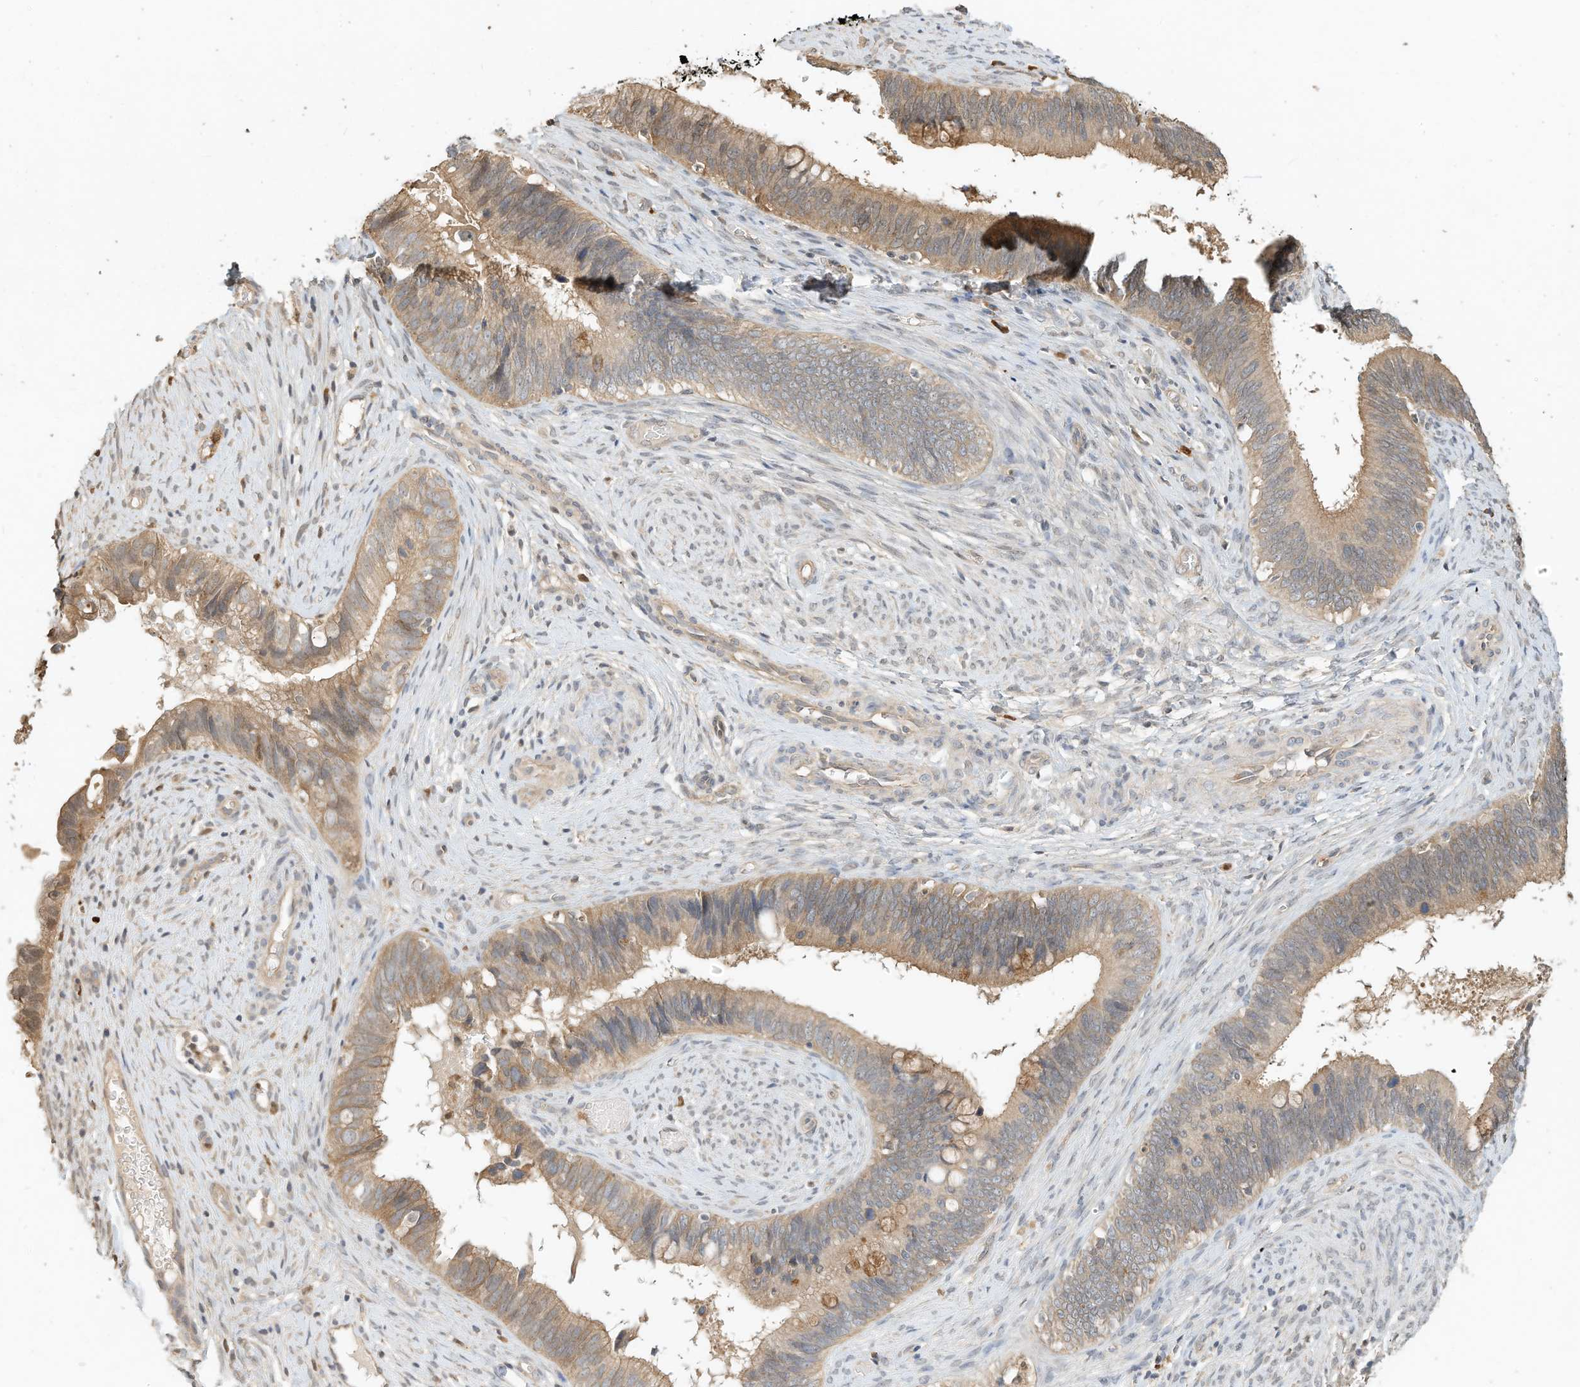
{"staining": {"intensity": "moderate", "quantity": ">75%", "location": "cytoplasmic/membranous"}, "tissue": "cervical cancer", "cell_type": "Tumor cells", "image_type": "cancer", "snomed": [{"axis": "morphology", "description": "Adenocarcinoma, NOS"}, {"axis": "topography", "description": "Cervix"}], "caption": "Protein analysis of cervical cancer (adenocarcinoma) tissue shows moderate cytoplasmic/membranous expression in about >75% of tumor cells. Nuclei are stained in blue.", "gene": "OFD1", "patient": {"sex": "female", "age": 42}}